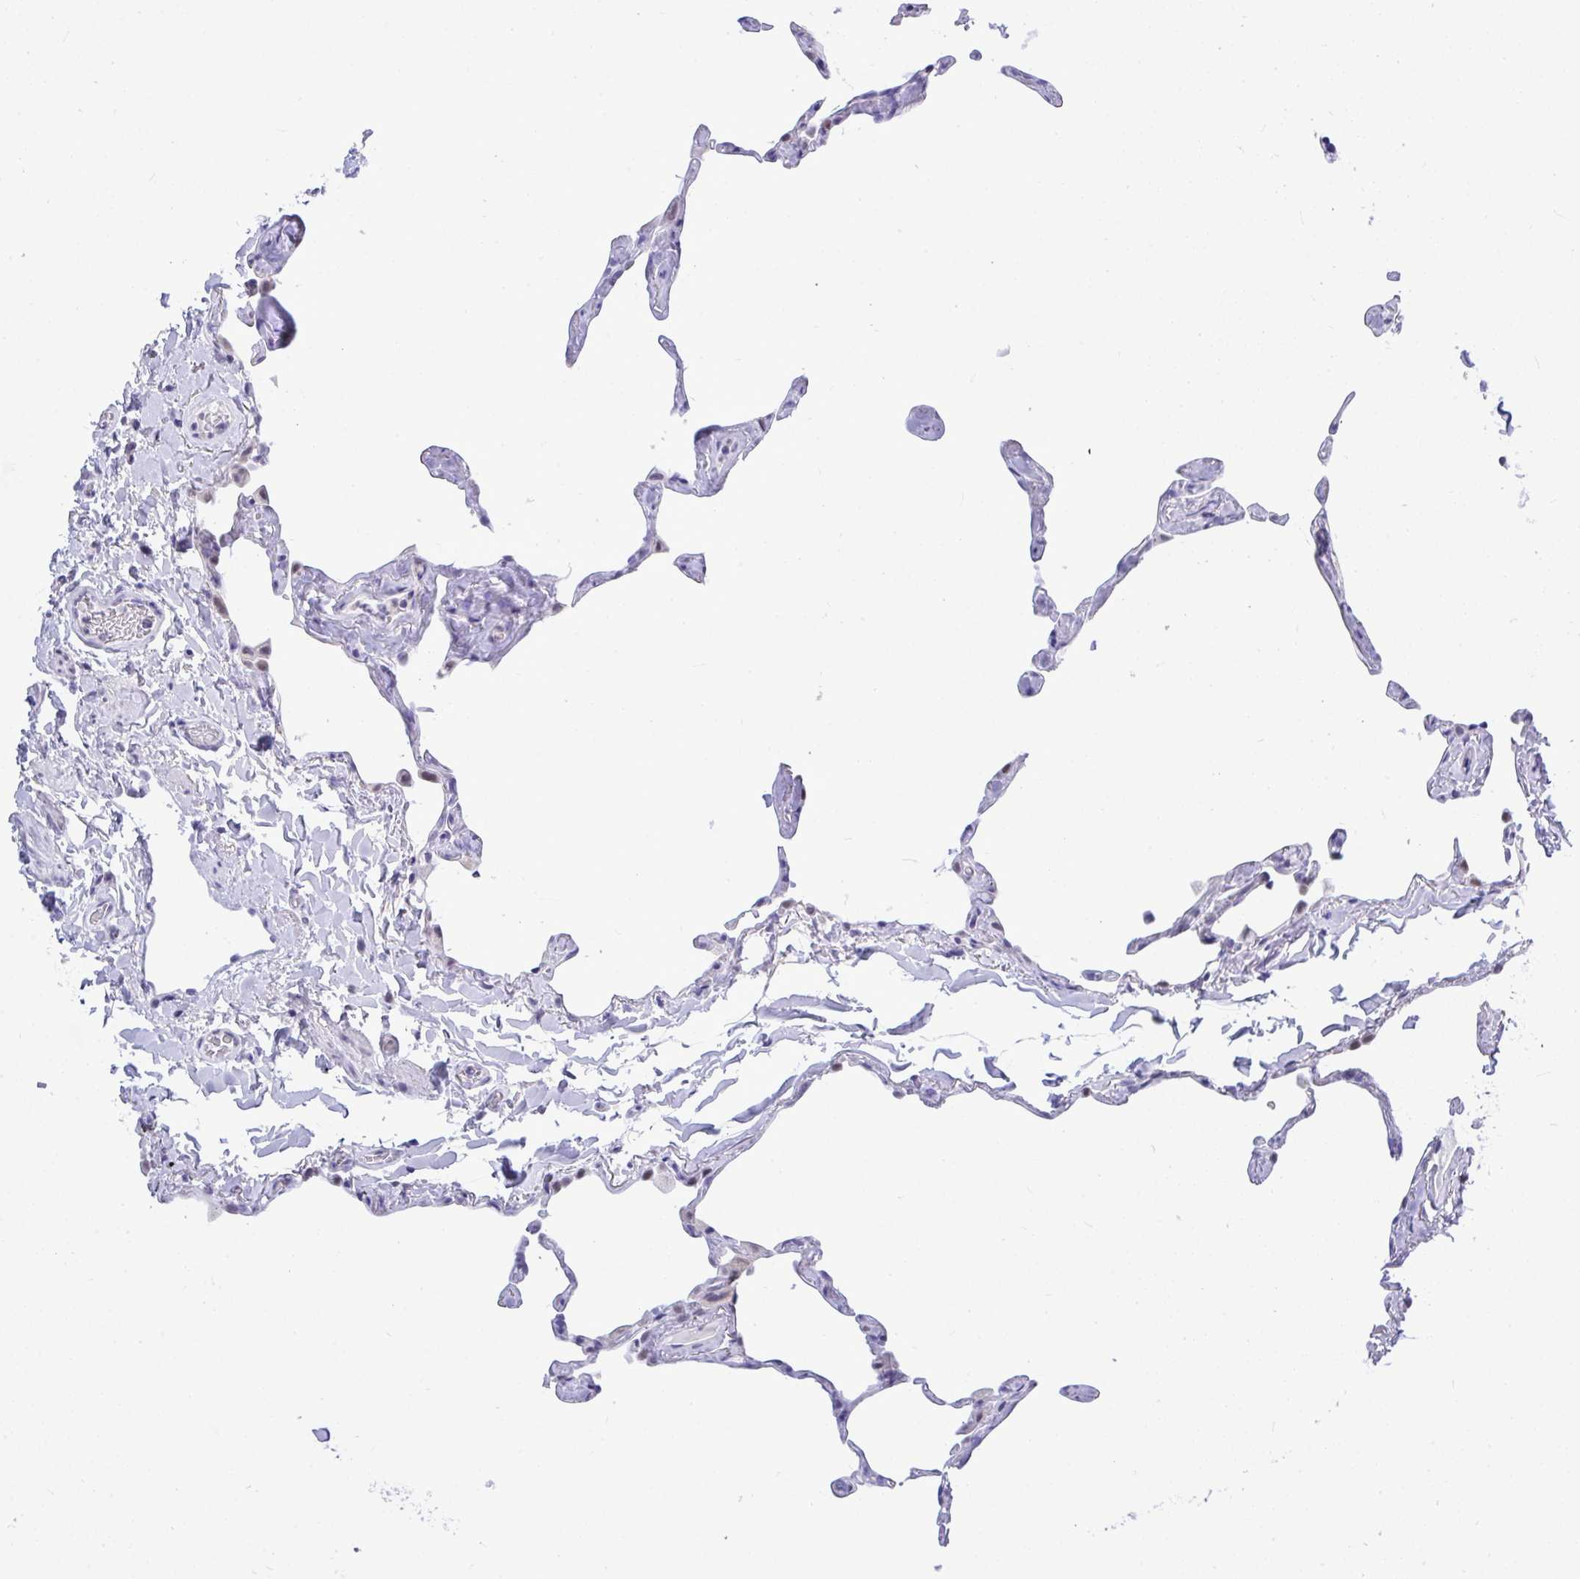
{"staining": {"intensity": "negative", "quantity": "none", "location": "none"}, "tissue": "lung", "cell_type": "Alveolar cells", "image_type": "normal", "snomed": [{"axis": "morphology", "description": "Normal tissue, NOS"}, {"axis": "topography", "description": "Lung"}], "caption": "Protein analysis of benign lung shows no significant positivity in alveolar cells.", "gene": "THOP1", "patient": {"sex": "male", "age": 65}}